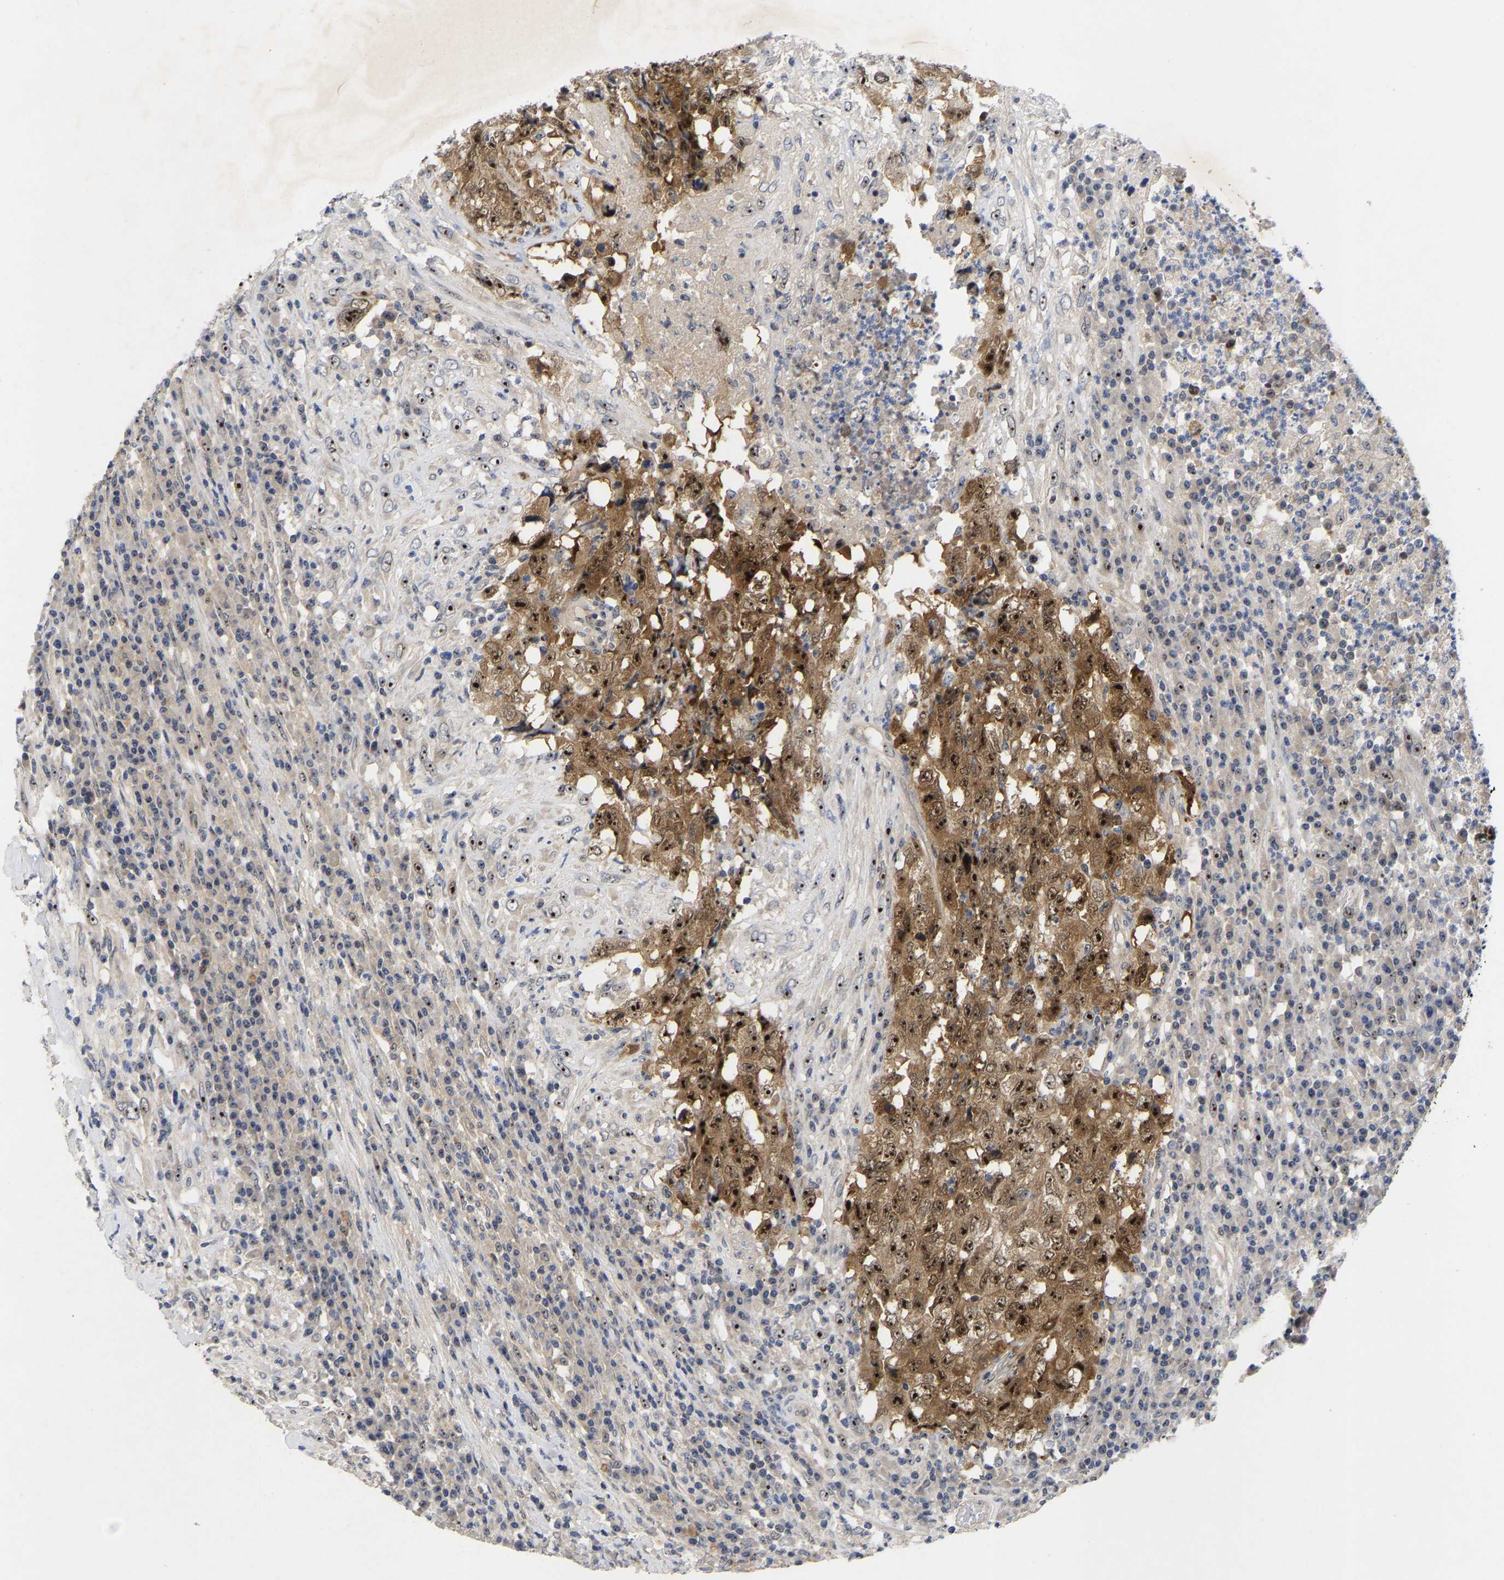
{"staining": {"intensity": "strong", "quantity": ">75%", "location": "cytoplasmic/membranous,nuclear"}, "tissue": "testis cancer", "cell_type": "Tumor cells", "image_type": "cancer", "snomed": [{"axis": "morphology", "description": "Necrosis, NOS"}, {"axis": "morphology", "description": "Carcinoma, Embryonal, NOS"}, {"axis": "topography", "description": "Testis"}], "caption": "Embryonal carcinoma (testis) stained with DAB IHC displays high levels of strong cytoplasmic/membranous and nuclear staining in approximately >75% of tumor cells. The staining is performed using DAB brown chromogen to label protein expression. The nuclei are counter-stained blue using hematoxylin.", "gene": "NLE1", "patient": {"sex": "male", "age": 19}}